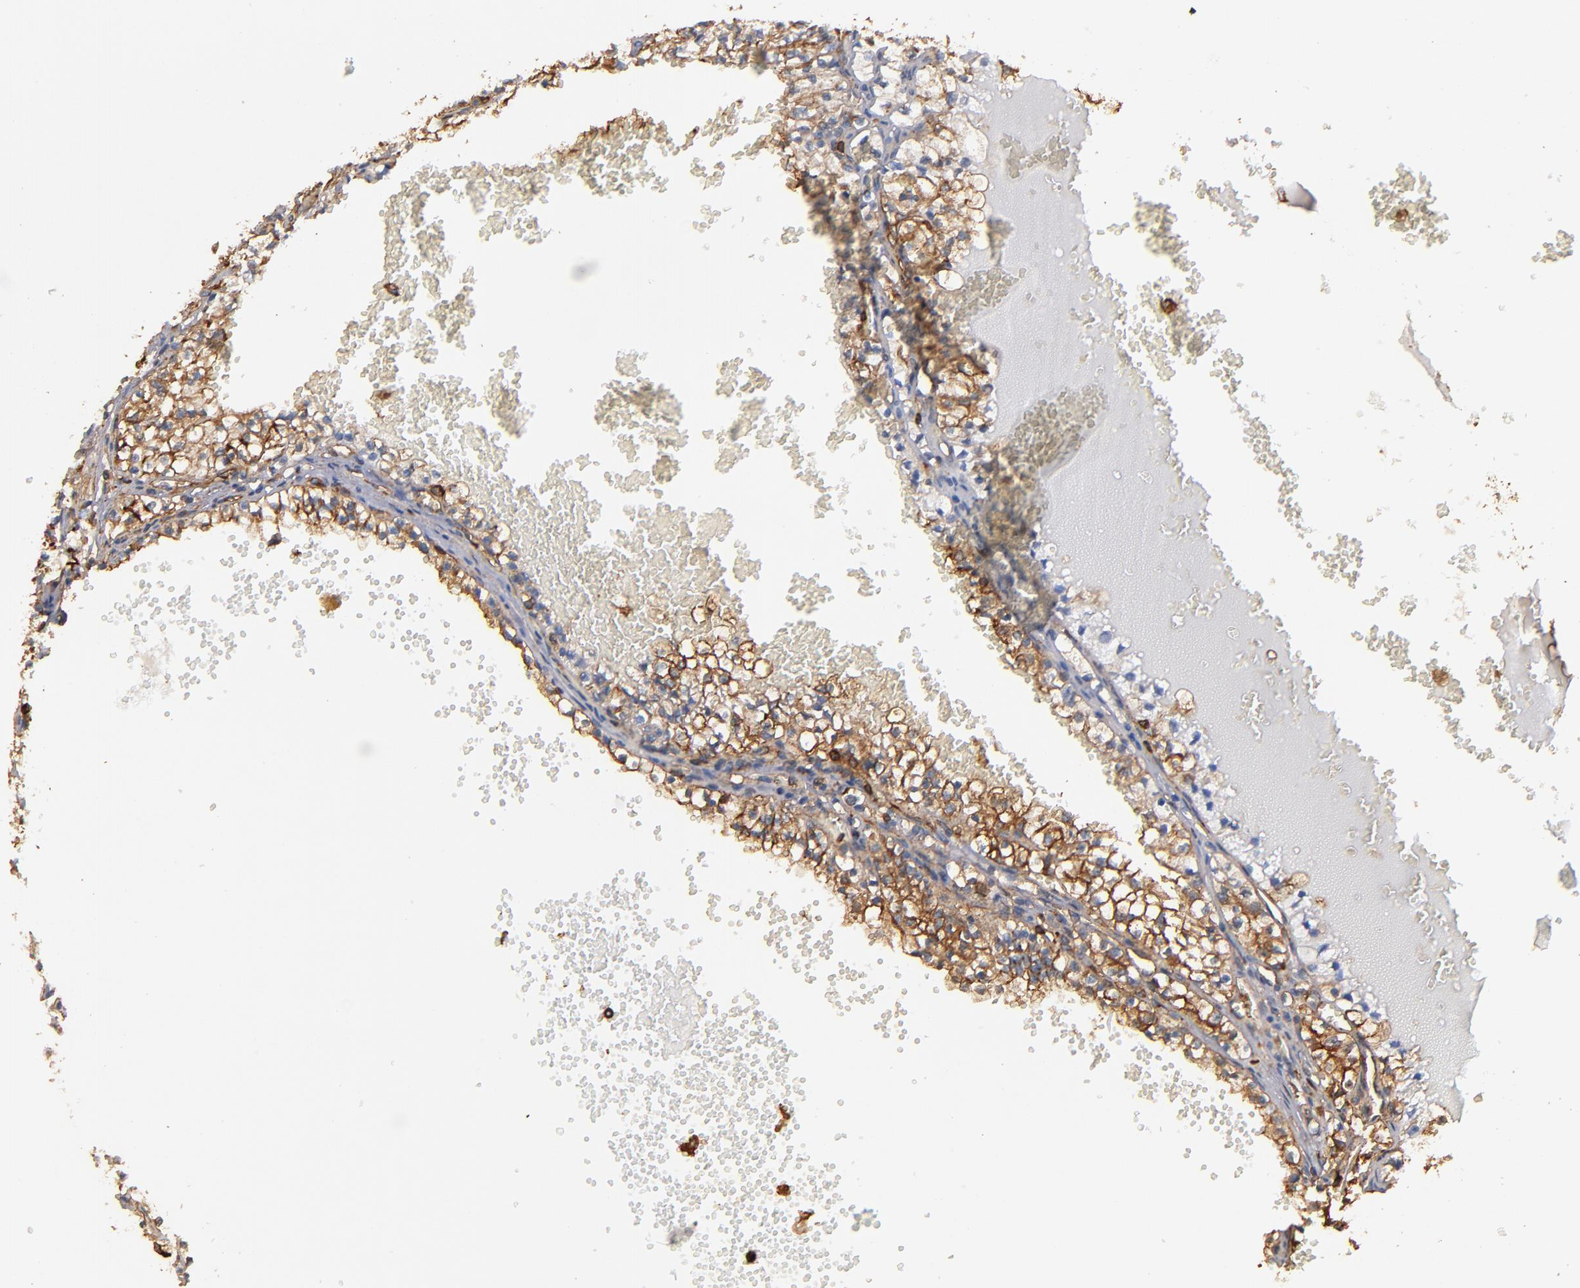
{"staining": {"intensity": "weak", "quantity": ">75%", "location": "cytoplasmic/membranous"}, "tissue": "renal cancer", "cell_type": "Tumor cells", "image_type": "cancer", "snomed": [{"axis": "morphology", "description": "Adenocarcinoma, NOS"}, {"axis": "topography", "description": "Kidney"}], "caption": "A photomicrograph showing weak cytoplasmic/membranous staining in approximately >75% of tumor cells in renal cancer (adenocarcinoma), as visualized by brown immunohistochemical staining.", "gene": "ACTN4", "patient": {"sex": "male", "age": 61}}